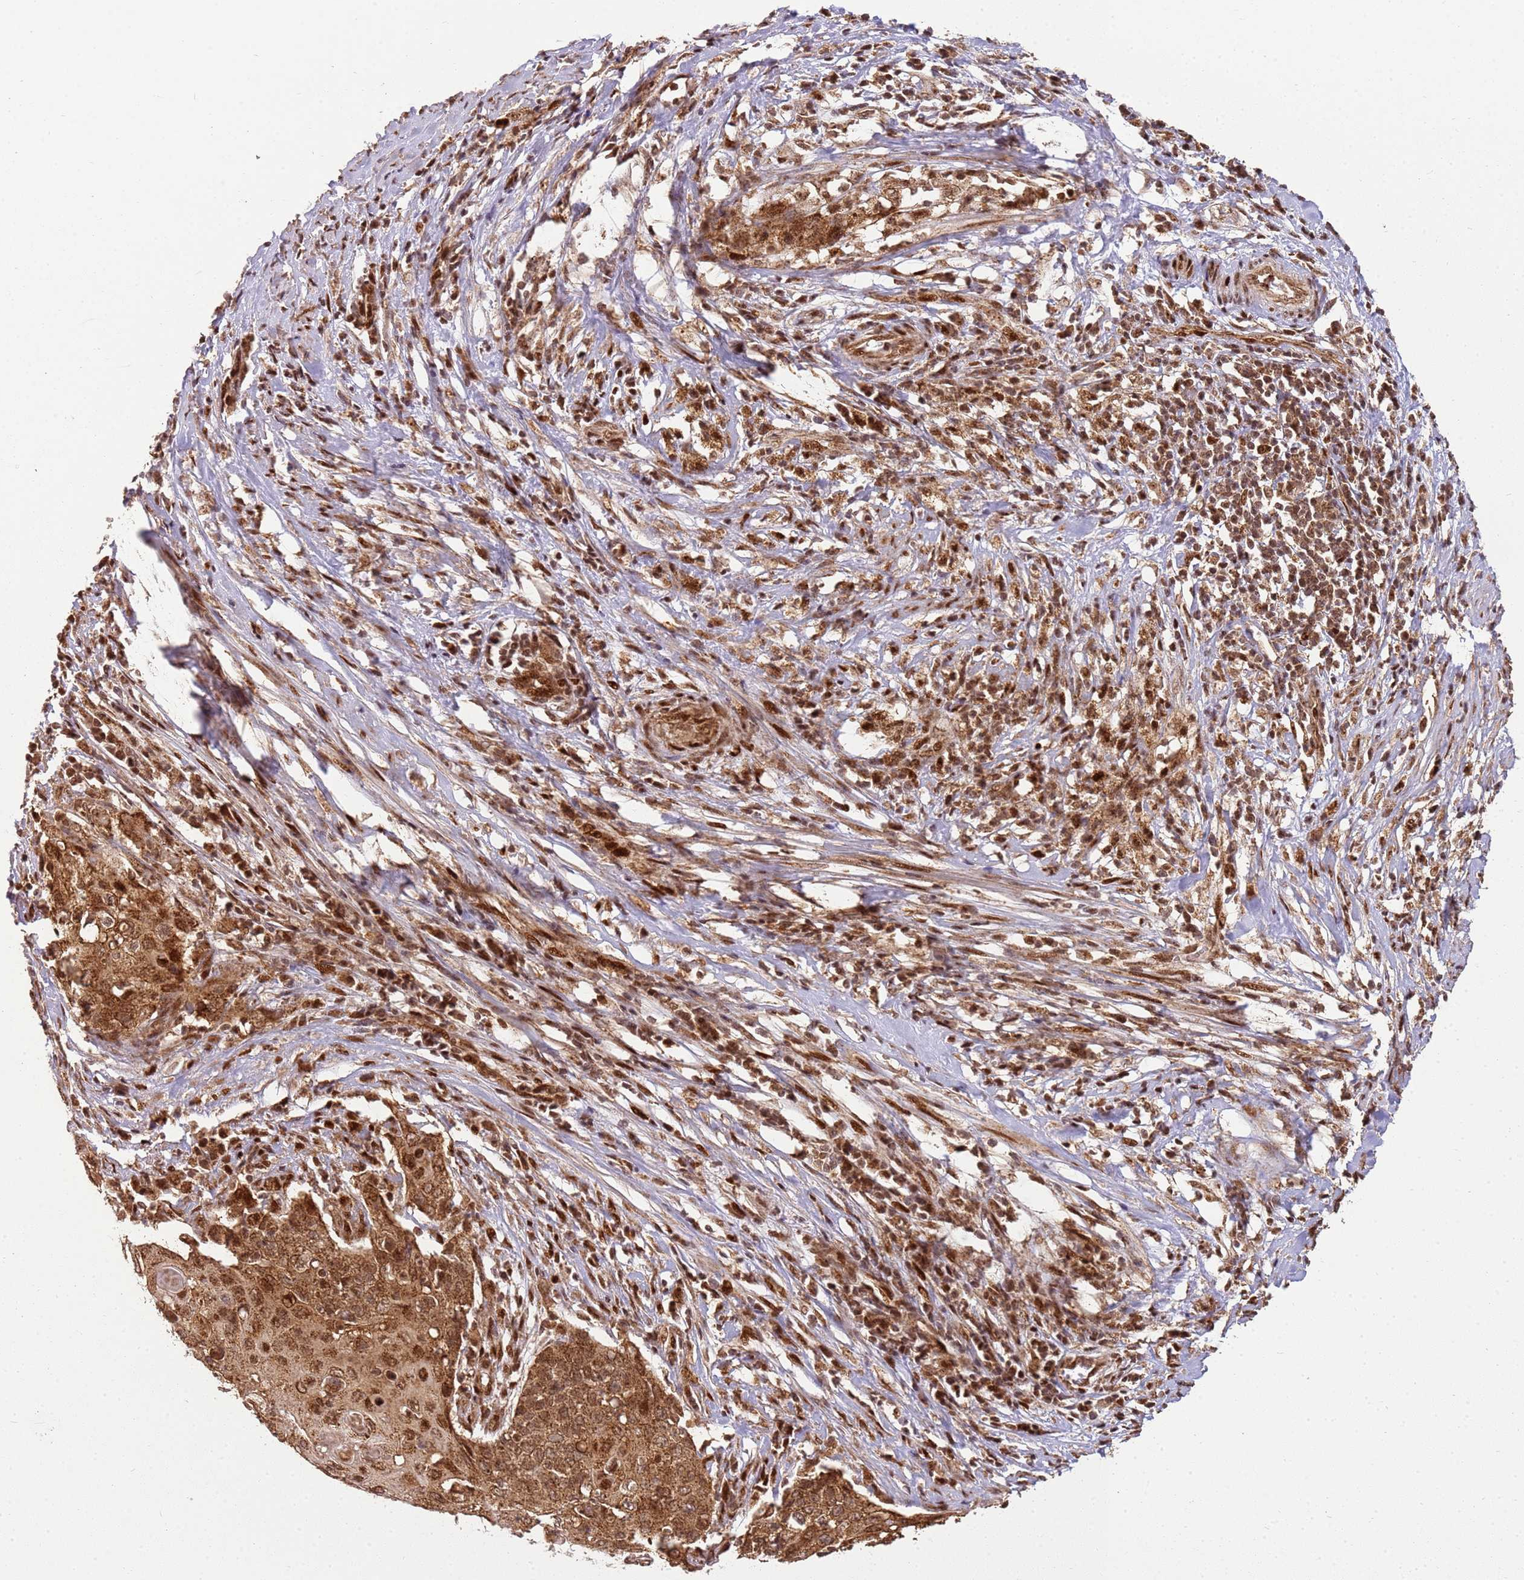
{"staining": {"intensity": "strong", "quantity": ">75%", "location": "cytoplasmic/membranous,nuclear"}, "tissue": "cervical cancer", "cell_type": "Tumor cells", "image_type": "cancer", "snomed": [{"axis": "morphology", "description": "Squamous cell carcinoma, NOS"}, {"axis": "topography", "description": "Cervix"}], "caption": "A high-resolution image shows immunohistochemistry staining of cervical cancer (squamous cell carcinoma), which exhibits strong cytoplasmic/membranous and nuclear staining in approximately >75% of tumor cells.", "gene": "PEX14", "patient": {"sex": "female", "age": 39}}